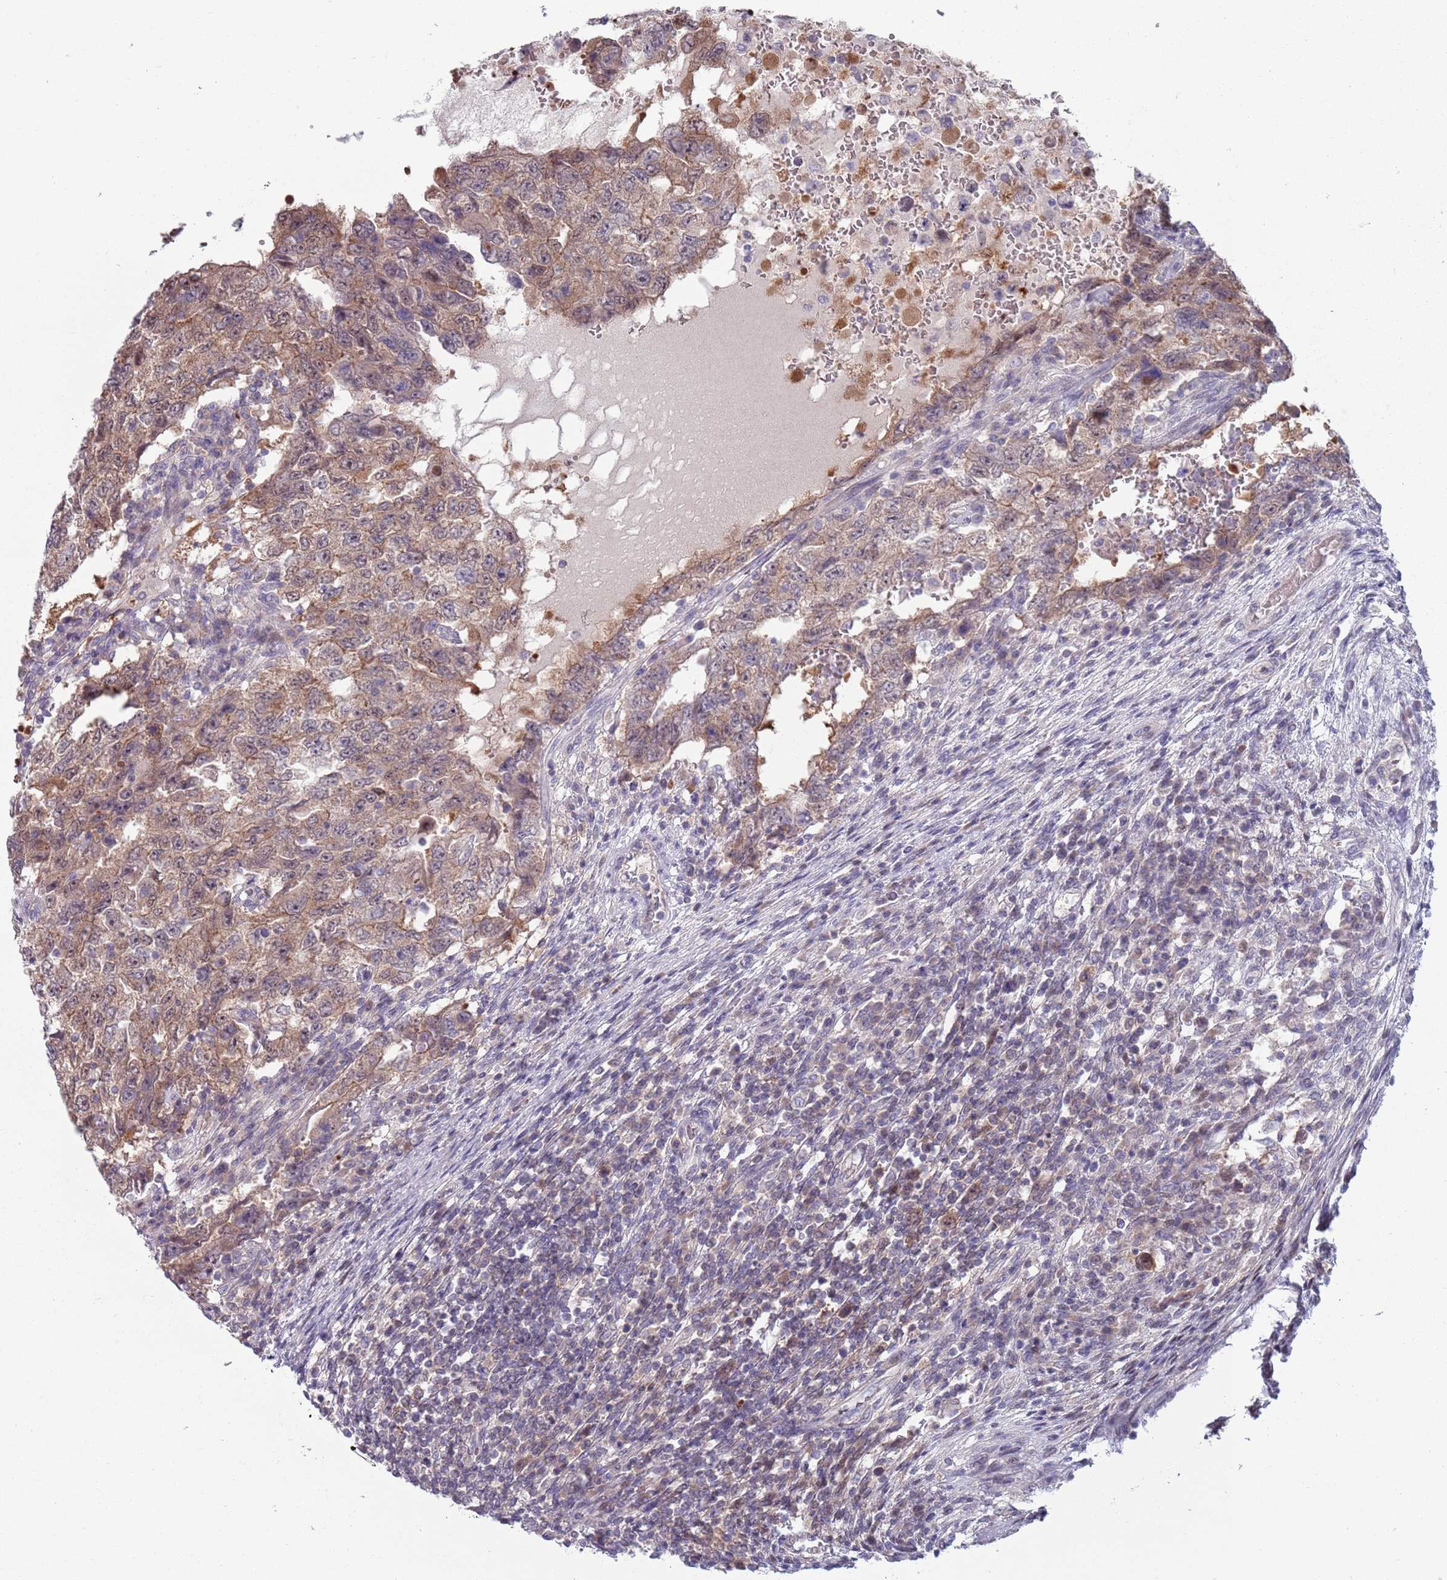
{"staining": {"intensity": "moderate", "quantity": ">75%", "location": "cytoplasmic/membranous"}, "tissue": "testis cancer", "cell_type": "Tumor cells", "image_type": "cancer", "snomed": [{"axis": "morphology", "description": "Carcinoma, Embryonal, NOS"}, {"axis": "topography", "description": "Testis"}], "caption": "Testis cancer stained with immunohistochemistry reveals moderate cytoplasmic/membranous staining in about >75% of tumor cells.", "gene": "CLNS1A", "patient": {"sex": "male", "age": 26}}